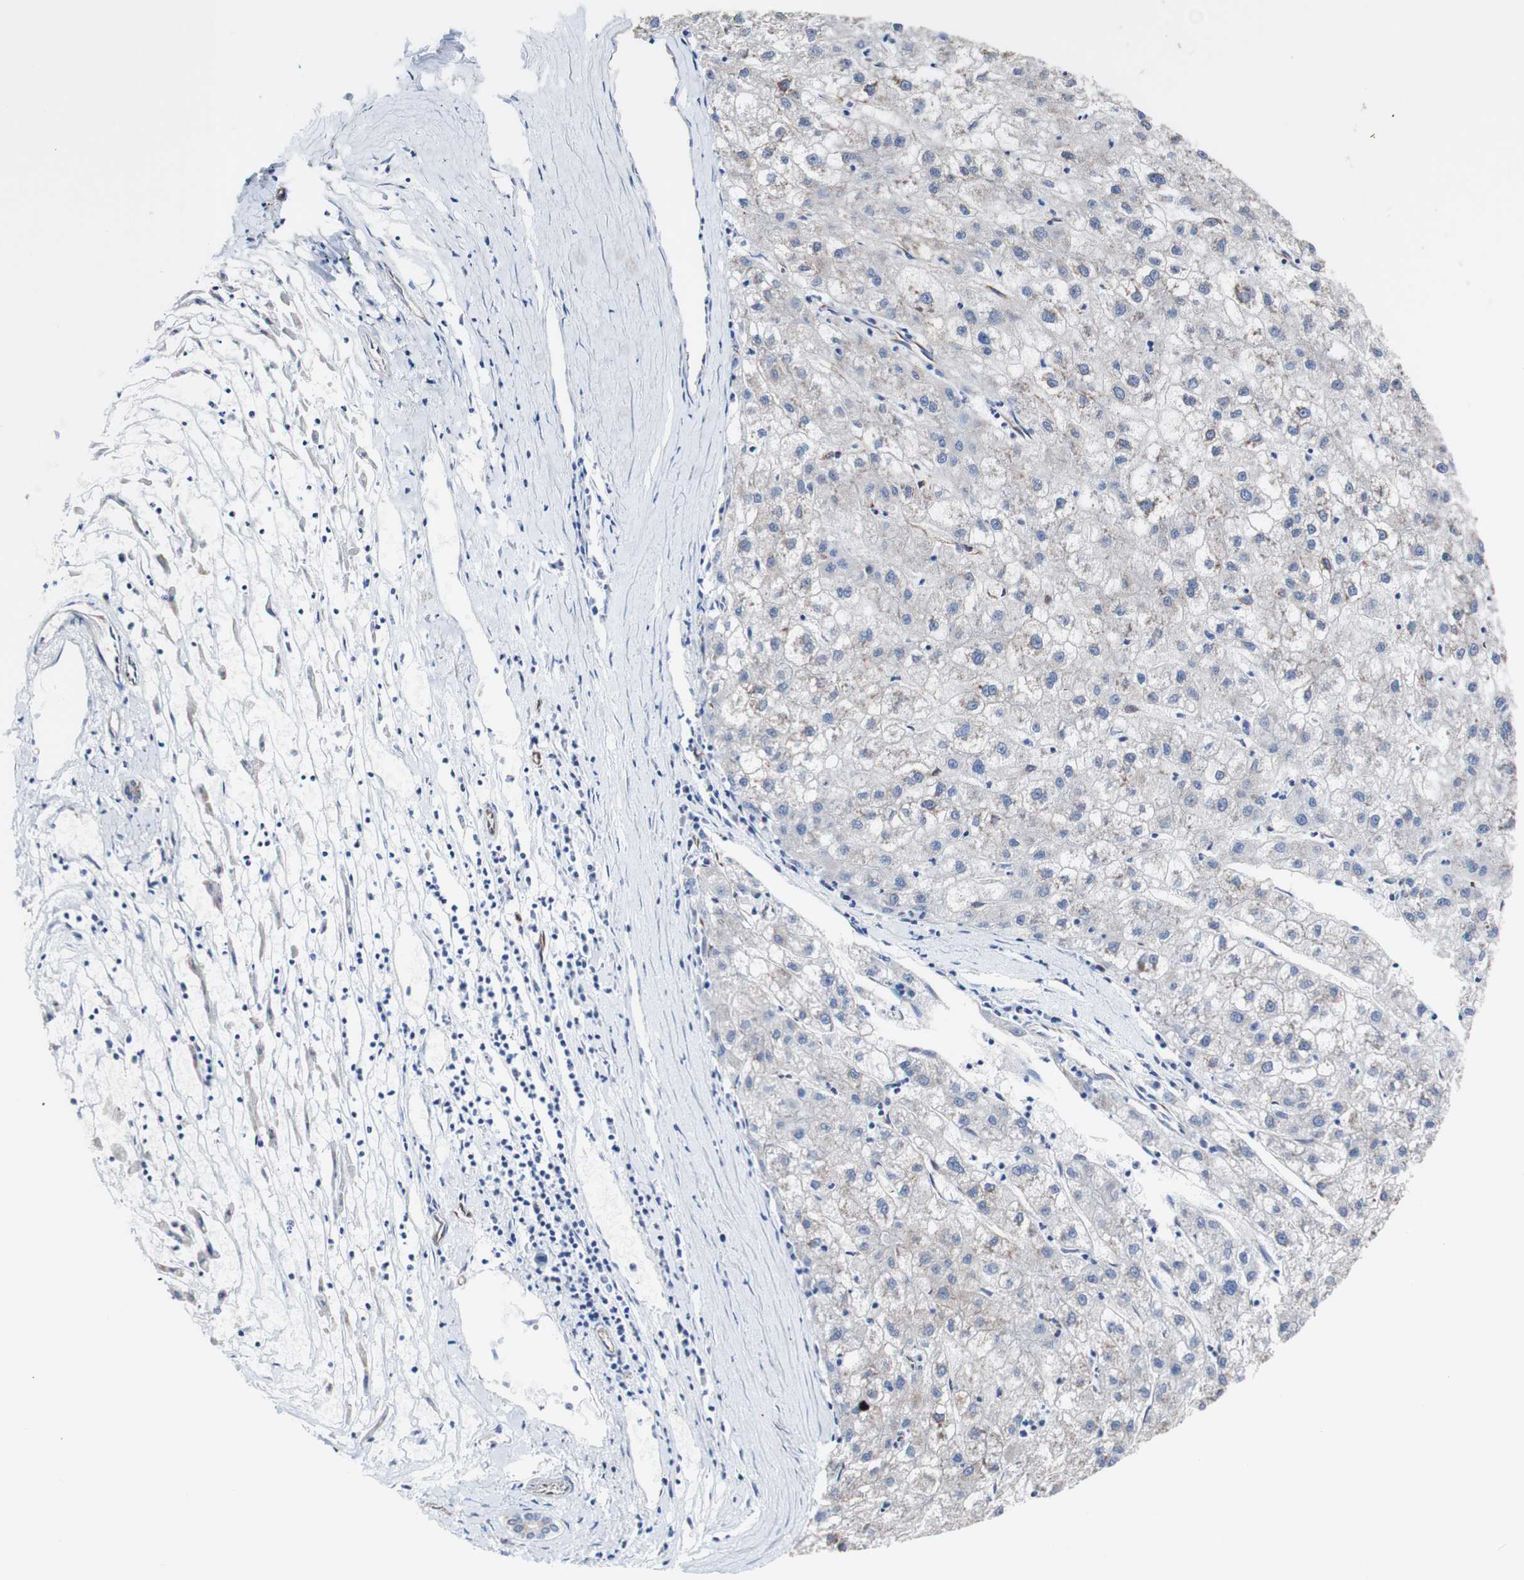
{"staining": {"intensity": "negative", "quantity": "none", "location": "none"}, "tissue": "liver cancer", "cell_type": "Tumor cells", "image_type": "cancer", "snomed": [{"axis": "morphology", "description": "Carcinoma, Hepatocellular, NOS"}, {"axis": "topography", "description": "Liver"}], "caption": "An IHC micrograph of liver cancer (hepatocellular carcinoma) is shown. There is no staining in tumor cells of liver cancer (hepatocellular carcinoma). The staining was performed using DAB (3,3'-diaminobenzidine) to visualize the protein expression in brown, while the nuclei were stained in blue with hematoxylin (Magnification: 20x).", "gene": "LRIG3", "patient": {"sex": "male", "age": 72}}